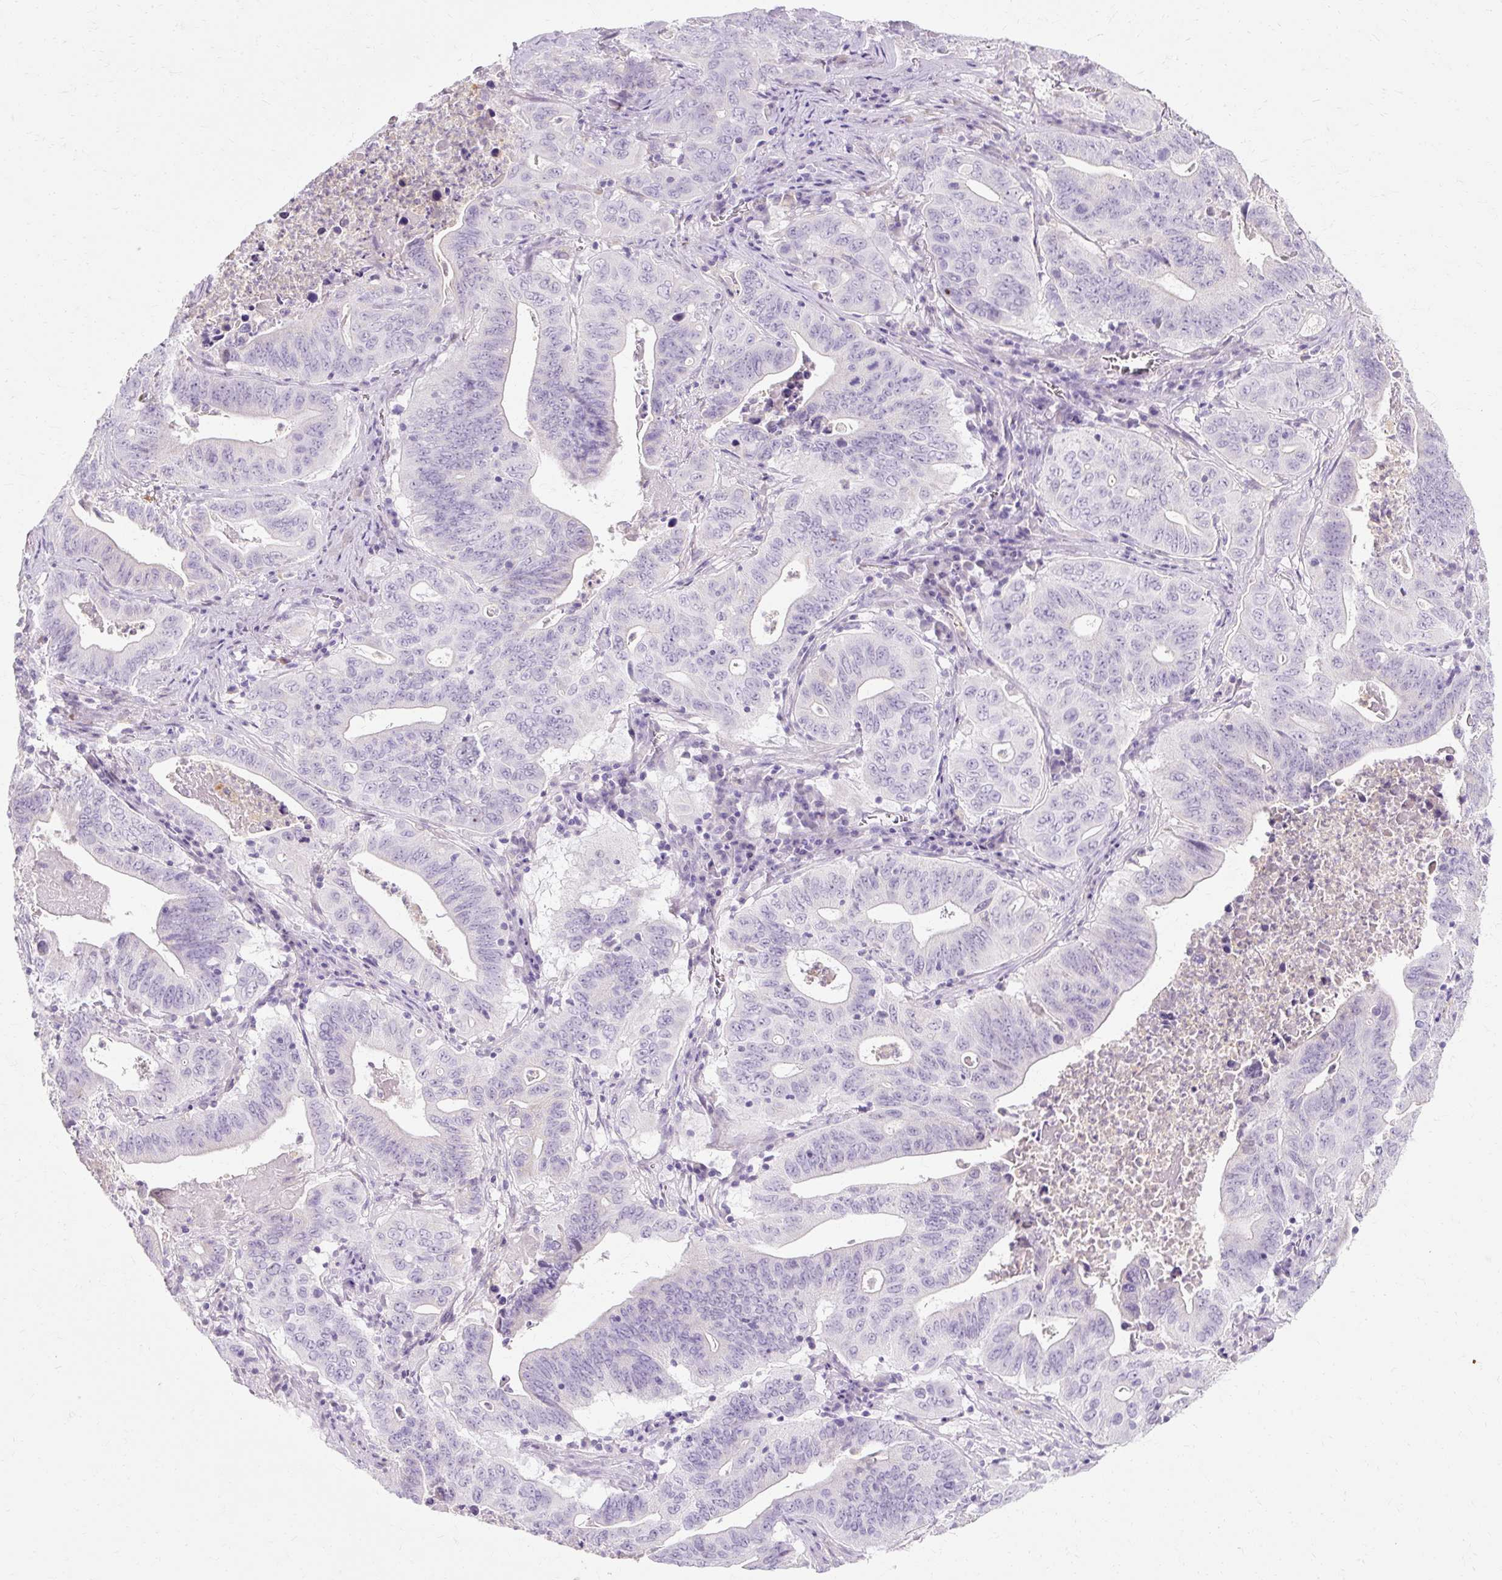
{"staining": {"intensity": "negative", "quantity": "none", "location": "none"}, "tissue": "lung cancer", "cell_type": "Tumor cells", "image_type": "cancer", "snomed": [{"axis": "morphology", "description": "Adenocarcinoma, NOS"}, {"axis": "topography", "description": "Lung"}], "caption": "An image of lung adenocarcinoma stained for a protein exhibits no brown staining in tumor cells. (Immunohistochemistry (ihc), brightfield microscopy, high magnification).", "gene": "HSD11B1", "patient": {"sex": "female", "age": 60}}